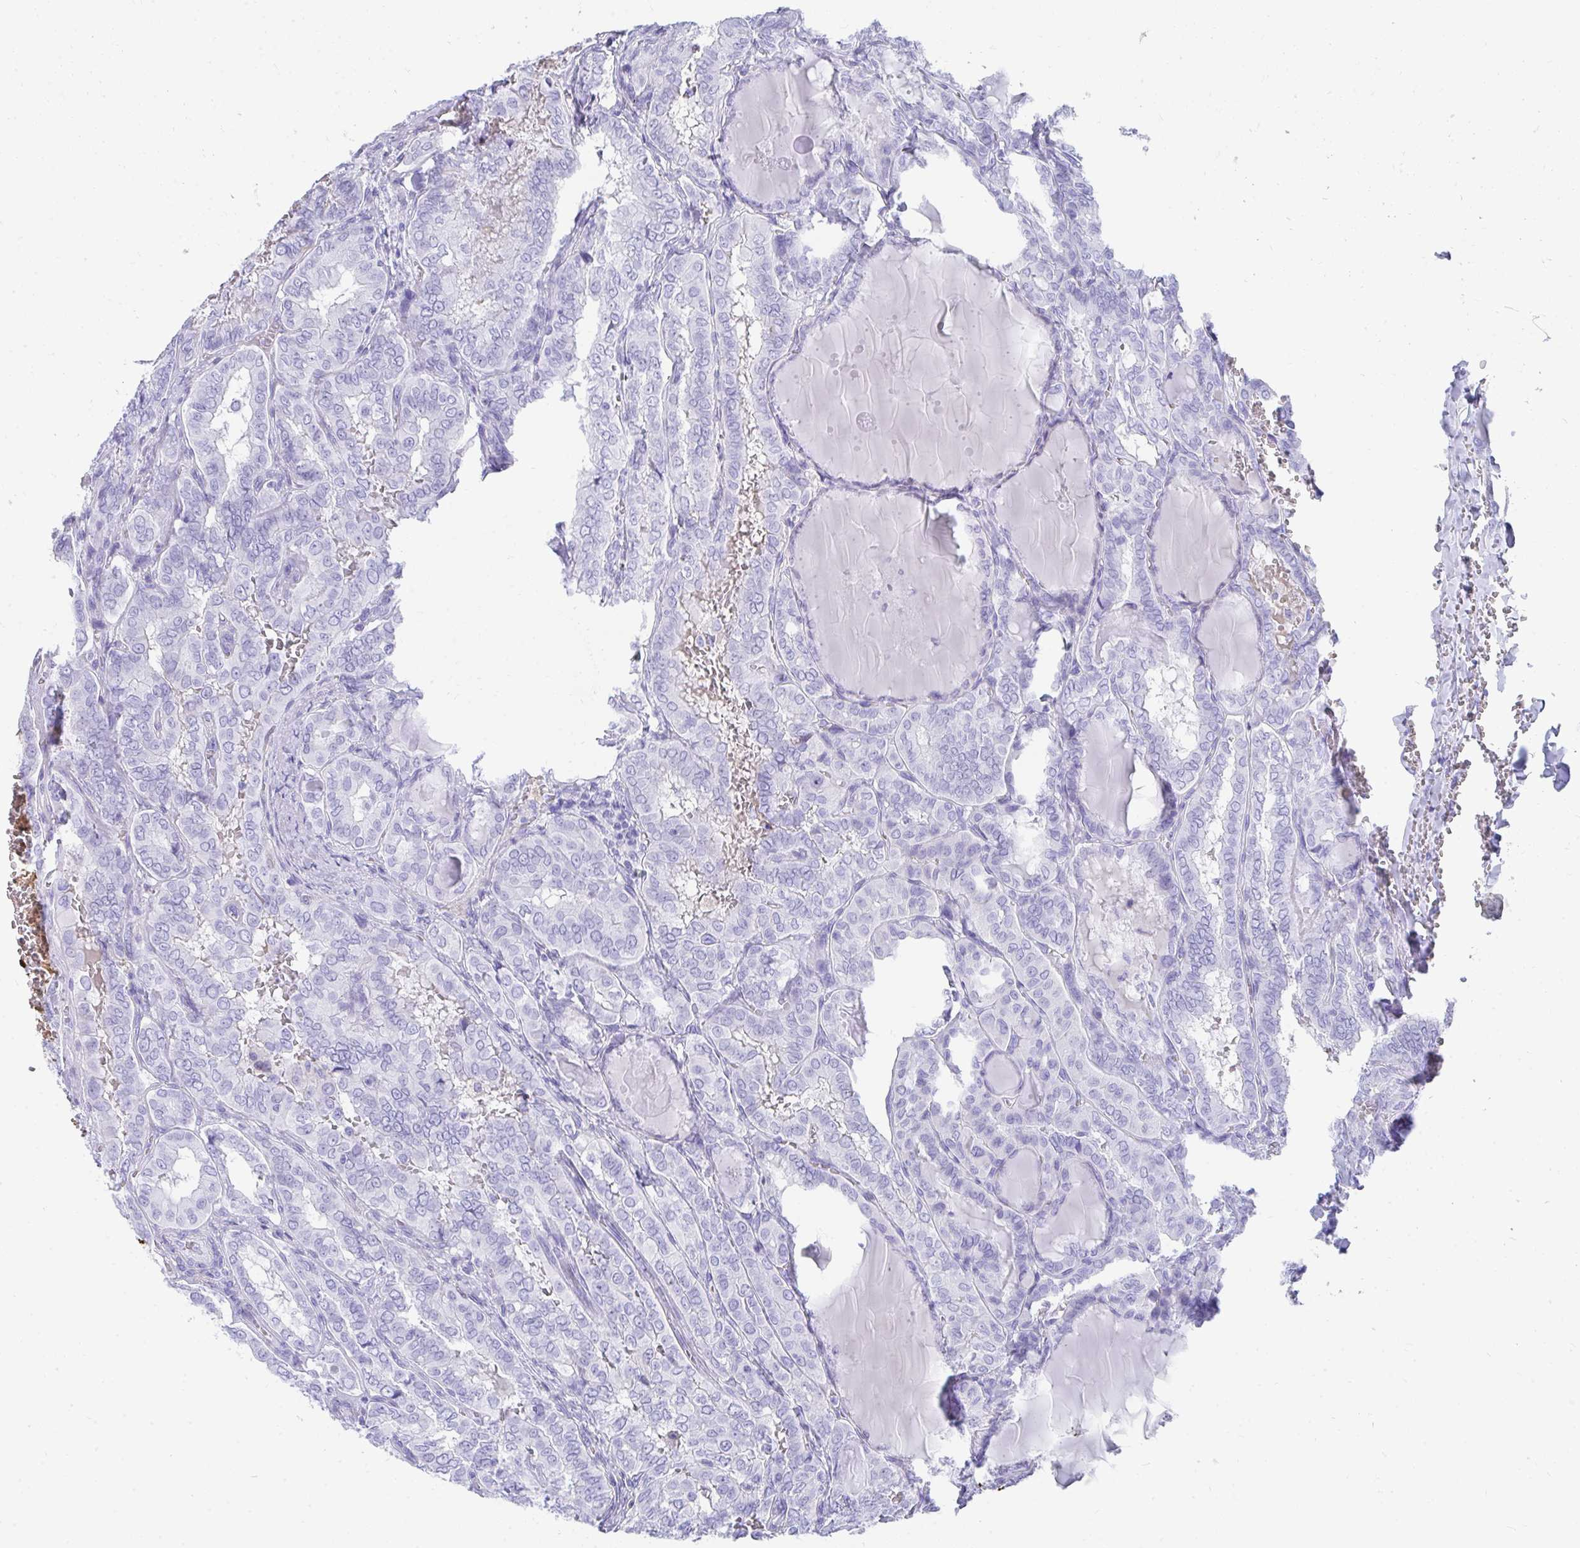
{"staining": {"intensity": "negative", "quantity": "none", "location": "none"}, "tissue": "thyroid cancer", "cell_type": "Tumor cells", "image_type": "cancer", "snomed": [{"axis": "morphology", "description": "Papillary adenocarcinoma, NOS"}, {"axis": "topography", "description": "Thyroid gland"}], "caption": "The photomicrograph shows no staining of tumor cells in papillary adenocarcinoma (thyroid). (DAB immunohistochemistry (IHC) with hematoxylin counter stain).", "gene": "TNNT1", "patient": {"sex": "female", "age": 46}}